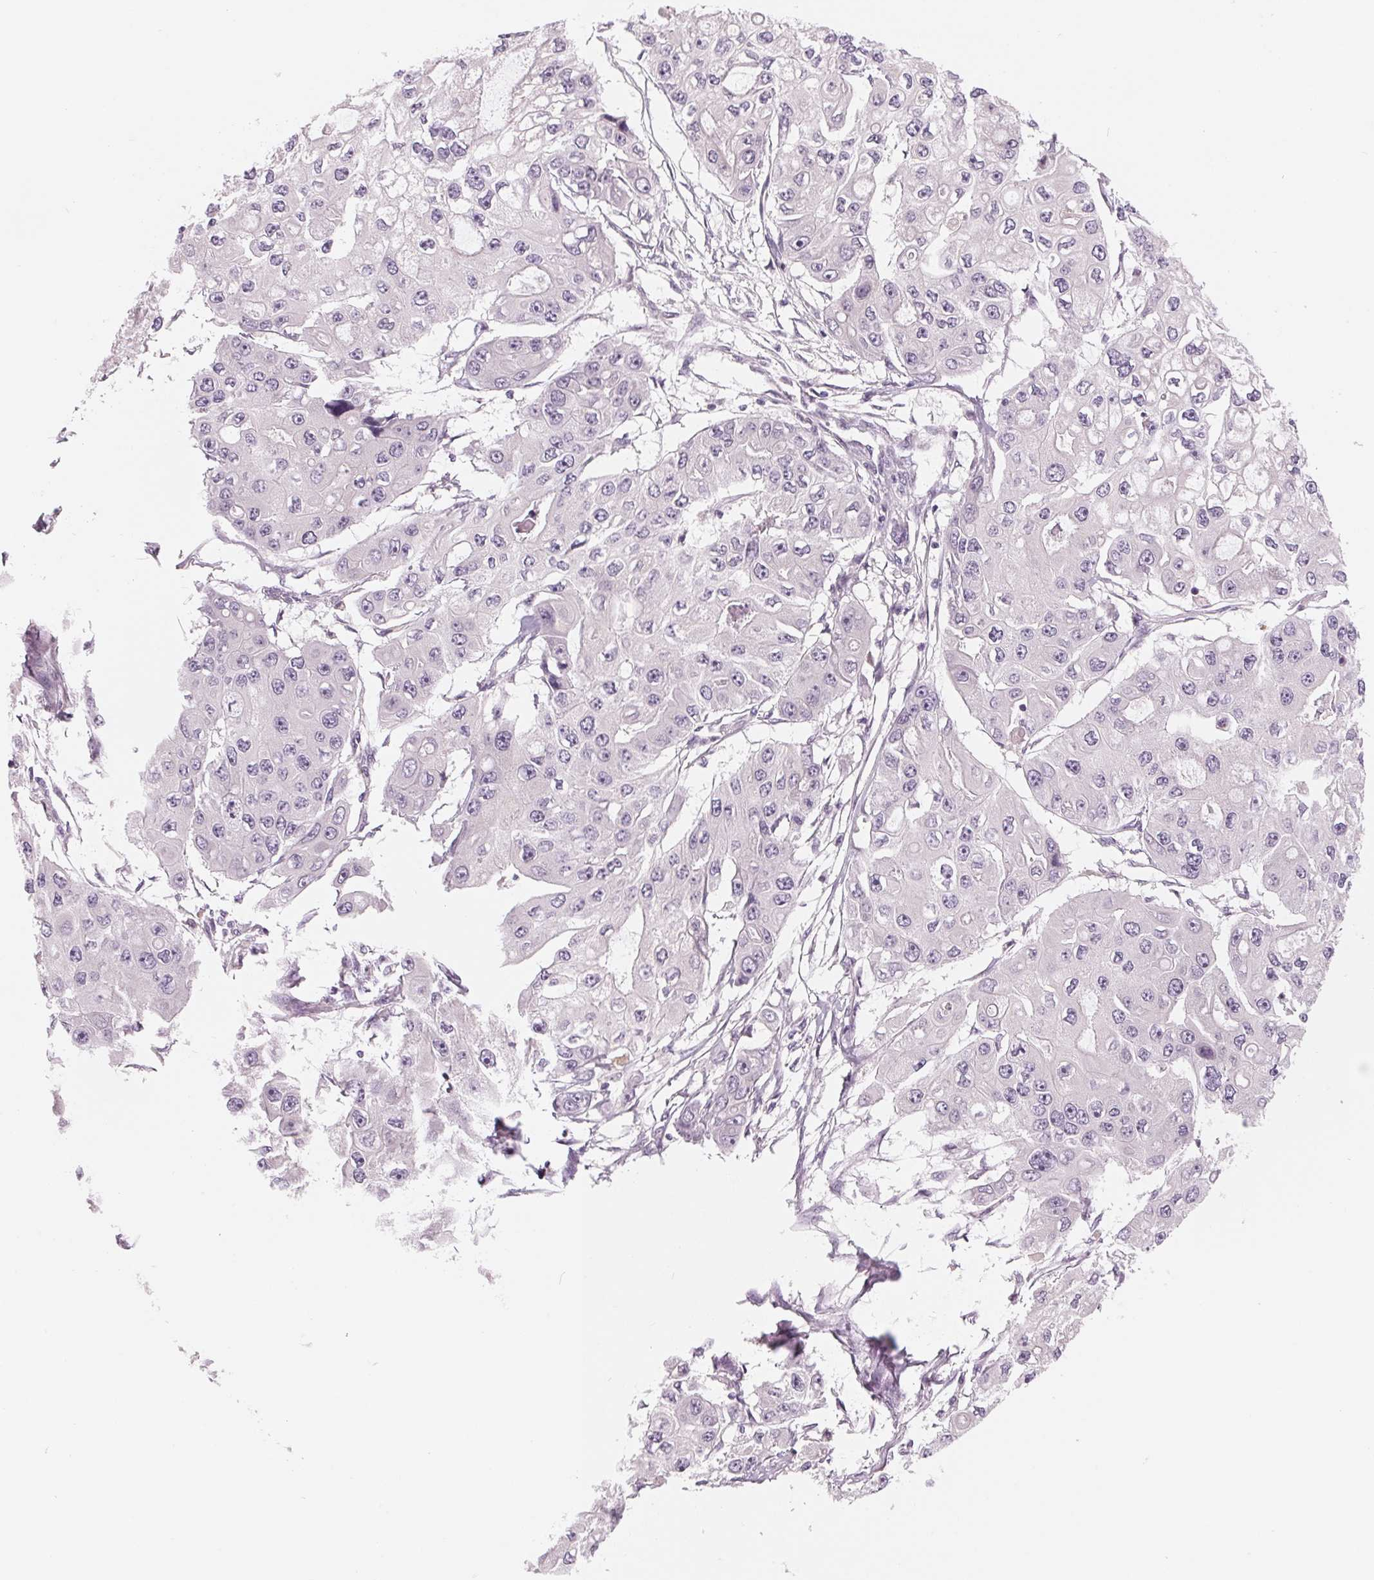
{"staining": {"intensity": "negative", "quantity": "none", "location": "none"}, "tissue": "ovarian cancer", "cell_type": "Tumor cells", "image_type": "cancer", "snomed": [{"axis": "morphology", "description": "Cystadenocarcinoma, serous, NOS"}, {"axis": "topography", "description": "Ovary"}], "caption": "Immunohistochemistry photomicrograph of human ovarian cancer stained for a protein (brown), which demonstrates no staining in tumor cells. The staining was performed using DAB to visualize the protein expression in brown, while the nuclei were stained in blue with hematoxylin (Magnification: 20x).", "gene": "IL9R", "patient": {"sex": "female", "age": 56}}